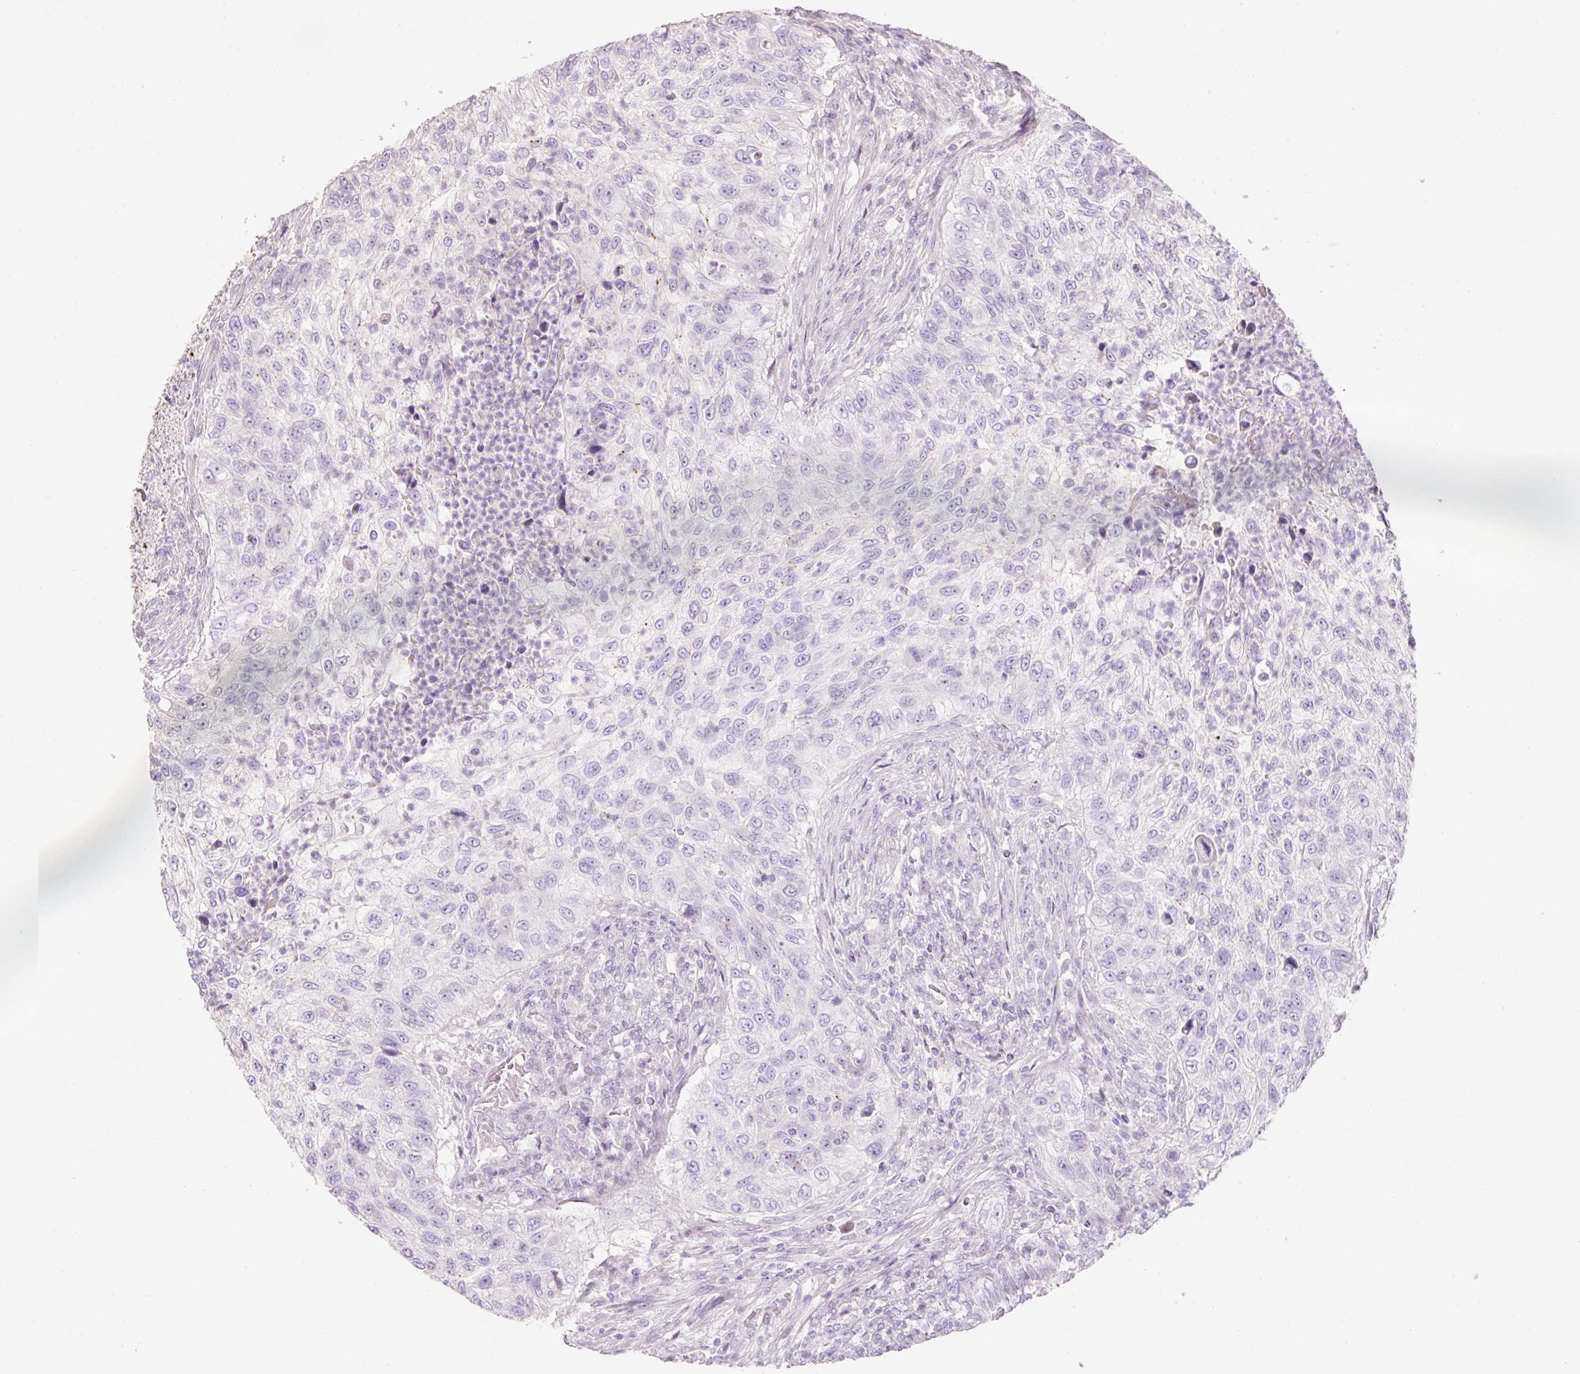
{"staining": {"intensity": "negative", "quantity": "none", "location": "none"}, "tissue": "urothelial cancer", "cell_type": "Tumor cells", "image_type": "cancer", "snomed": [{"axis": "morphology", "description": "Urothelial carcinoma, High grade"}, {"axis": "topography", "description": "Urinary bladder"}], "caption": "Human urothelial cancer stained for a protein using immunohistochemistry shows no positivity in tumor cells.", "gene": "ZNF552", "patient": {"sex": "female", "age": 60}}